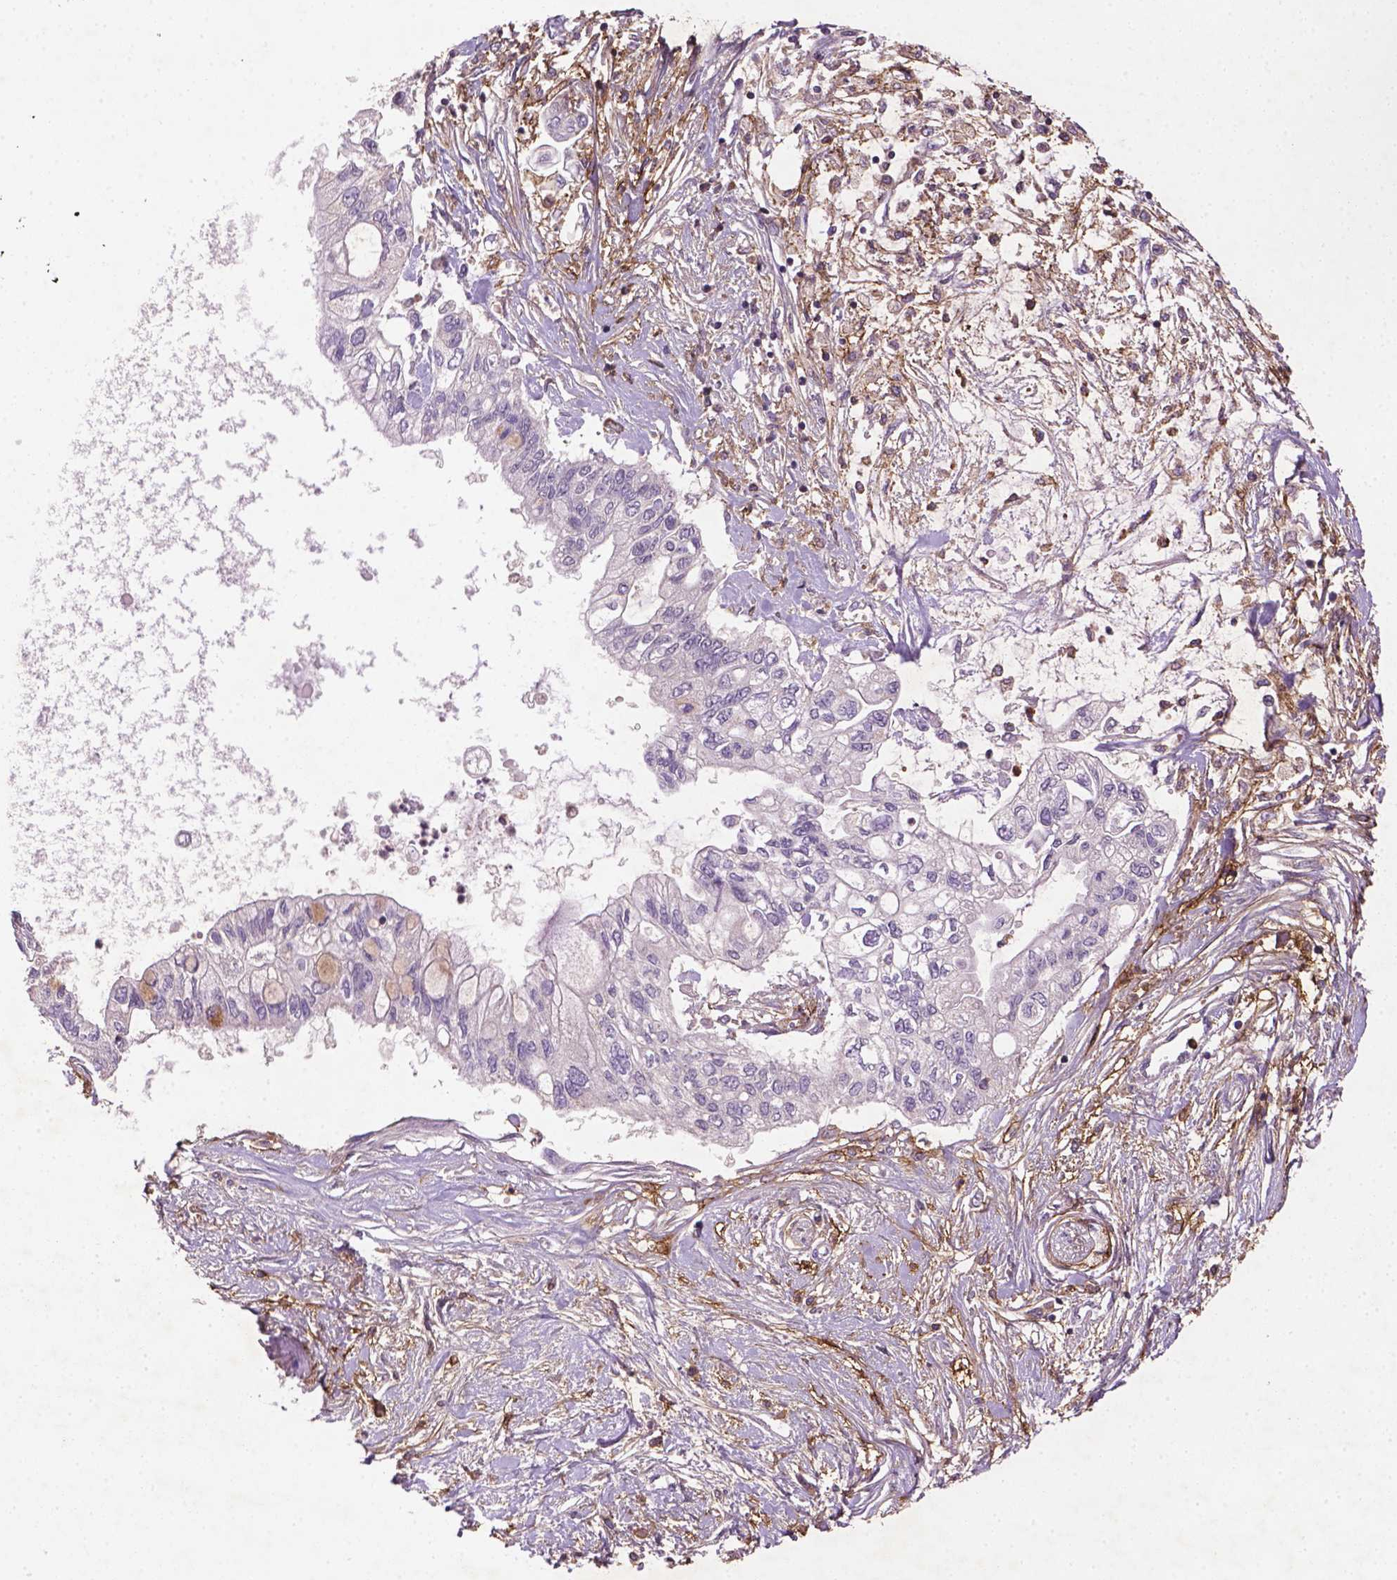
{"staining": {"intensity": "negative", "quantity": "none", "location": "none"}, "tissue": "pancreatic cancer", "cell_type": "Tumor cells", "image_type": "cancer", "snomed": [{"axis": "morphology", "description": "Adenocarcinoma, NOS"}, {"axis": "topography", "description": "Pancreas"}], "caption": "Tumor cells show no significant positivity in pancreatic adenocarcinoma.", "gene": "LRRC3C", "patient": {"sex": "female", "age": 77}}